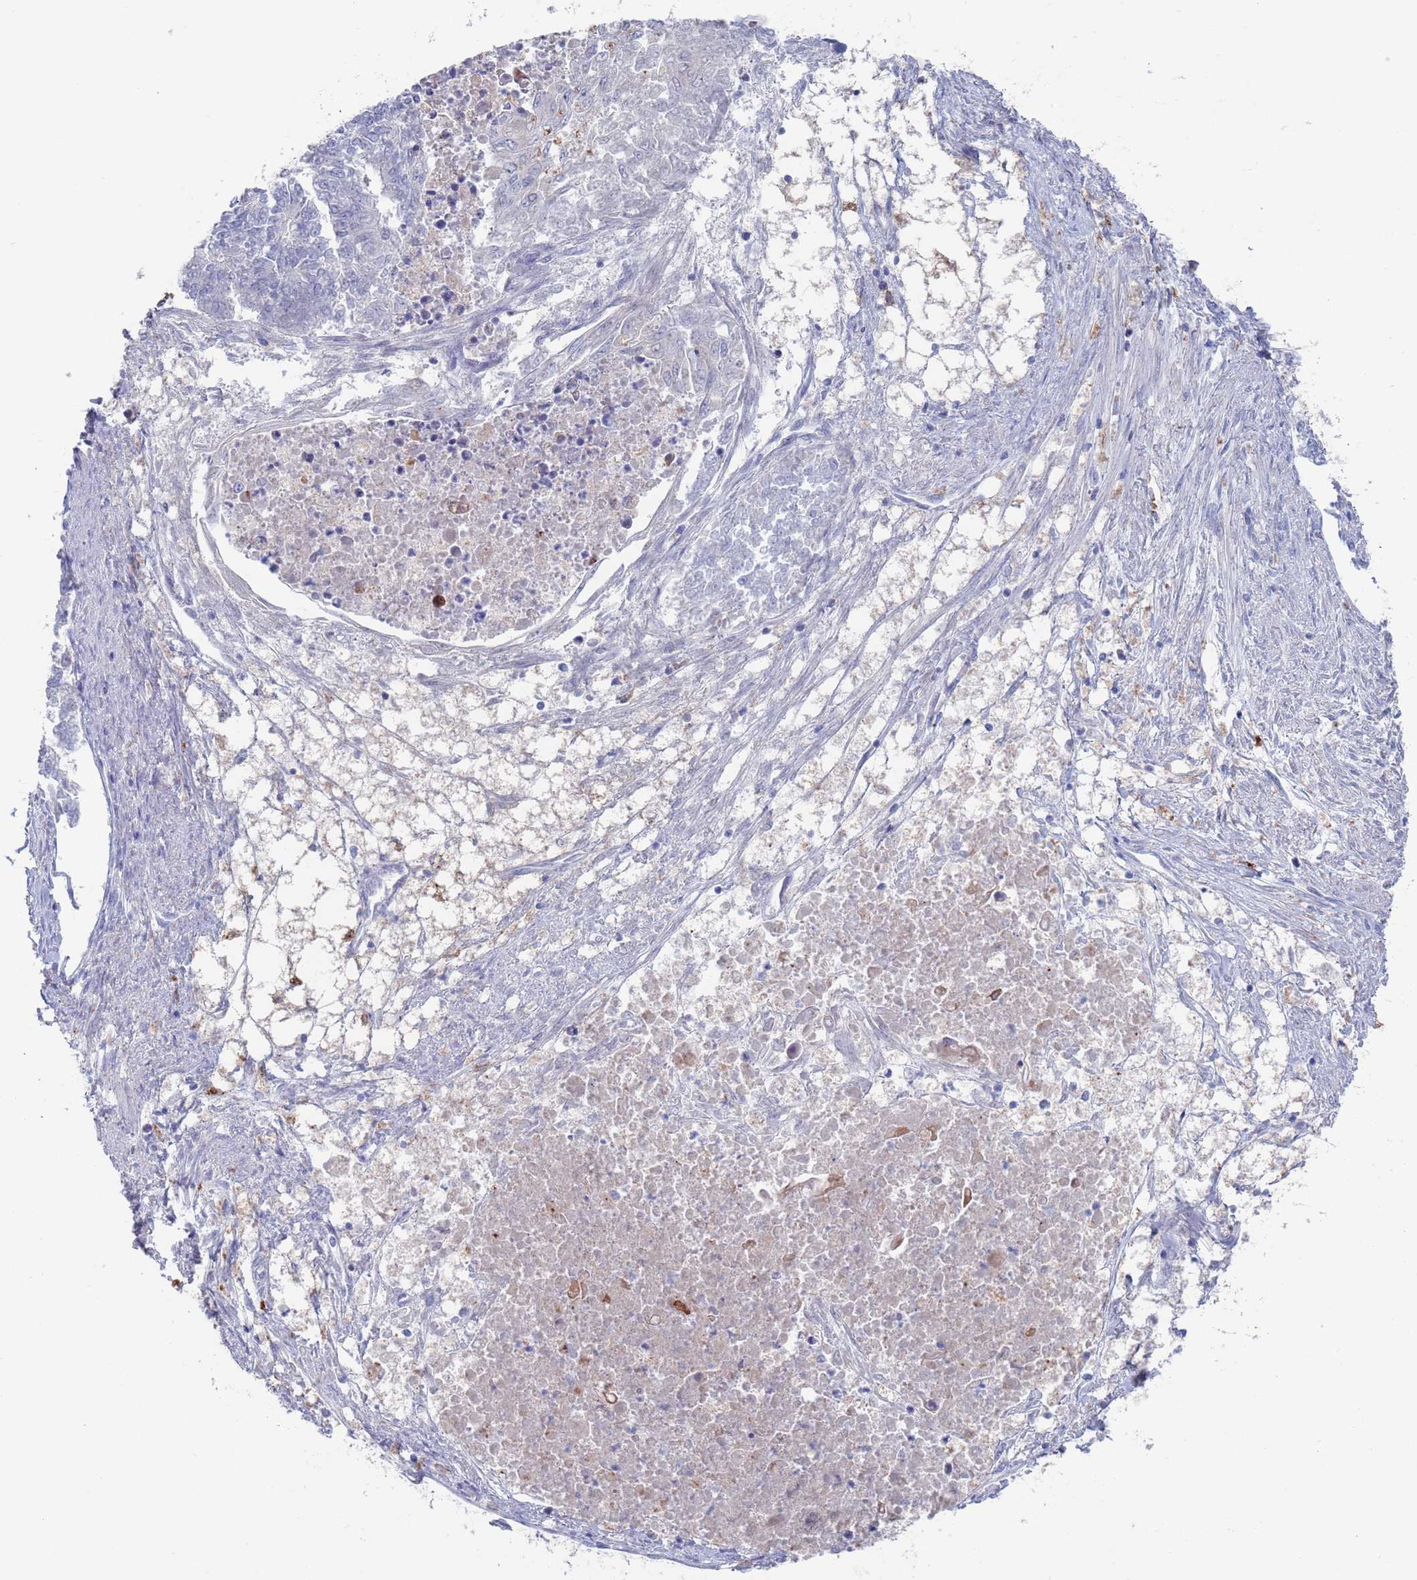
{"staining": {"intensity": "negative", "quantity": "none", "location": "none"}, "tissue": "endometrial cancer", "cell_type": "Tumor cells", "image_type": "cancer", "snomed": [{"axis": "morphology", "description": "Adenocarcinoma, NOS"}, {"axis": "topography", "description": "Endometrium"}], "caption": "This is an immunohistochemistry (IHC) micrograph of endometrial cancer. There is no expression in tumor cells.", "gene": "FUCA1", "patient": {"sex": "female", "age": 32}}